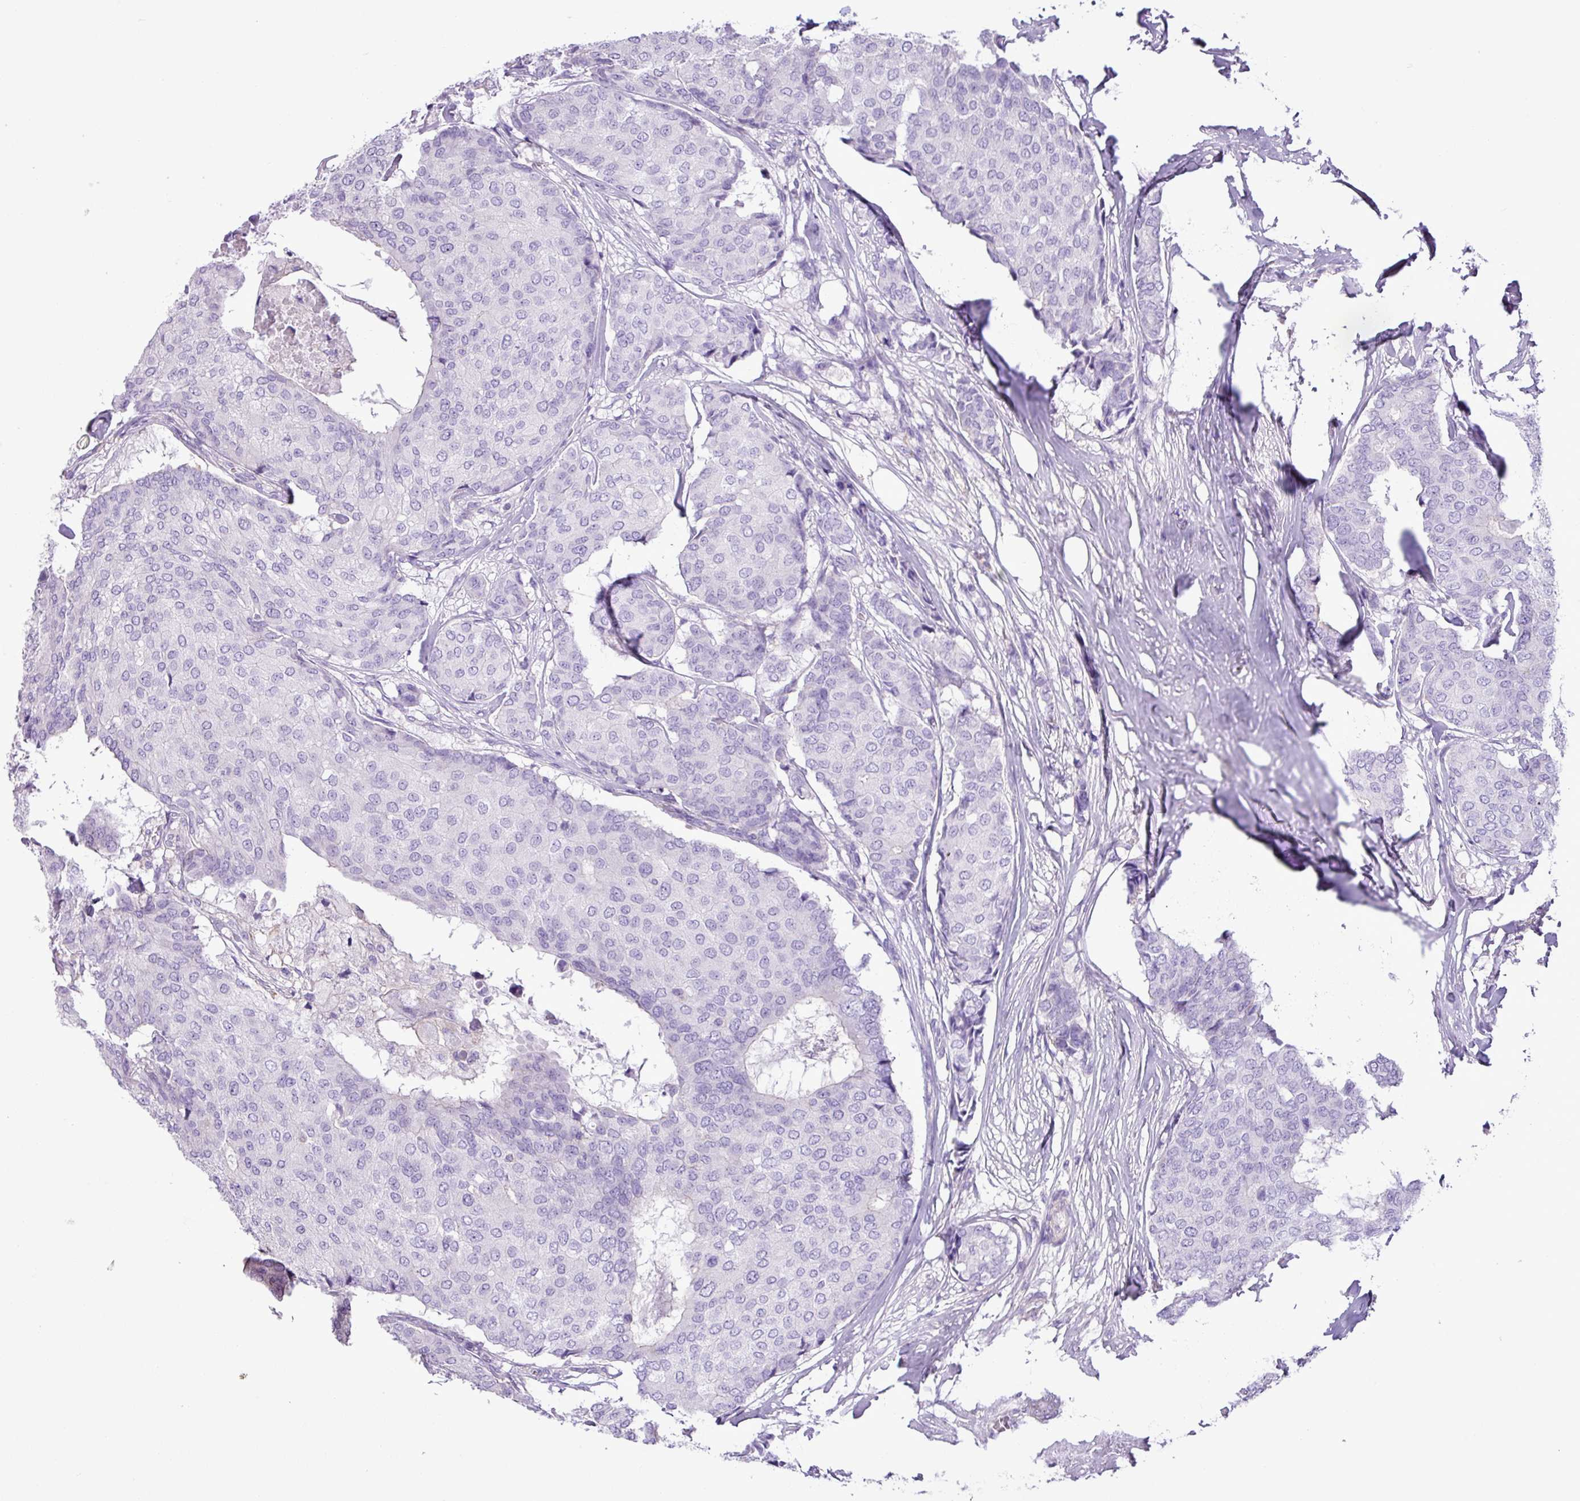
{"staining": {"intensity": "negative", "quantity": "none", "location": "none"}, "tissue": "breast cancer", "cell_type": "Tumor cells", "image_type": "cancer", "snomed": [{"axis": "morphology", "description": "Duct carcinoma"}, {"axis": "topography", "description": "Breast"}], "caption": "This histopathology image is of breast intraductal carcinoma stained with IHC to label a protein in brown with the nuclei are counter-stained blue. There is no positivity in tumor cells.", "gene": "ZNF334", "patient": {"sex": "female", "age": 75}}